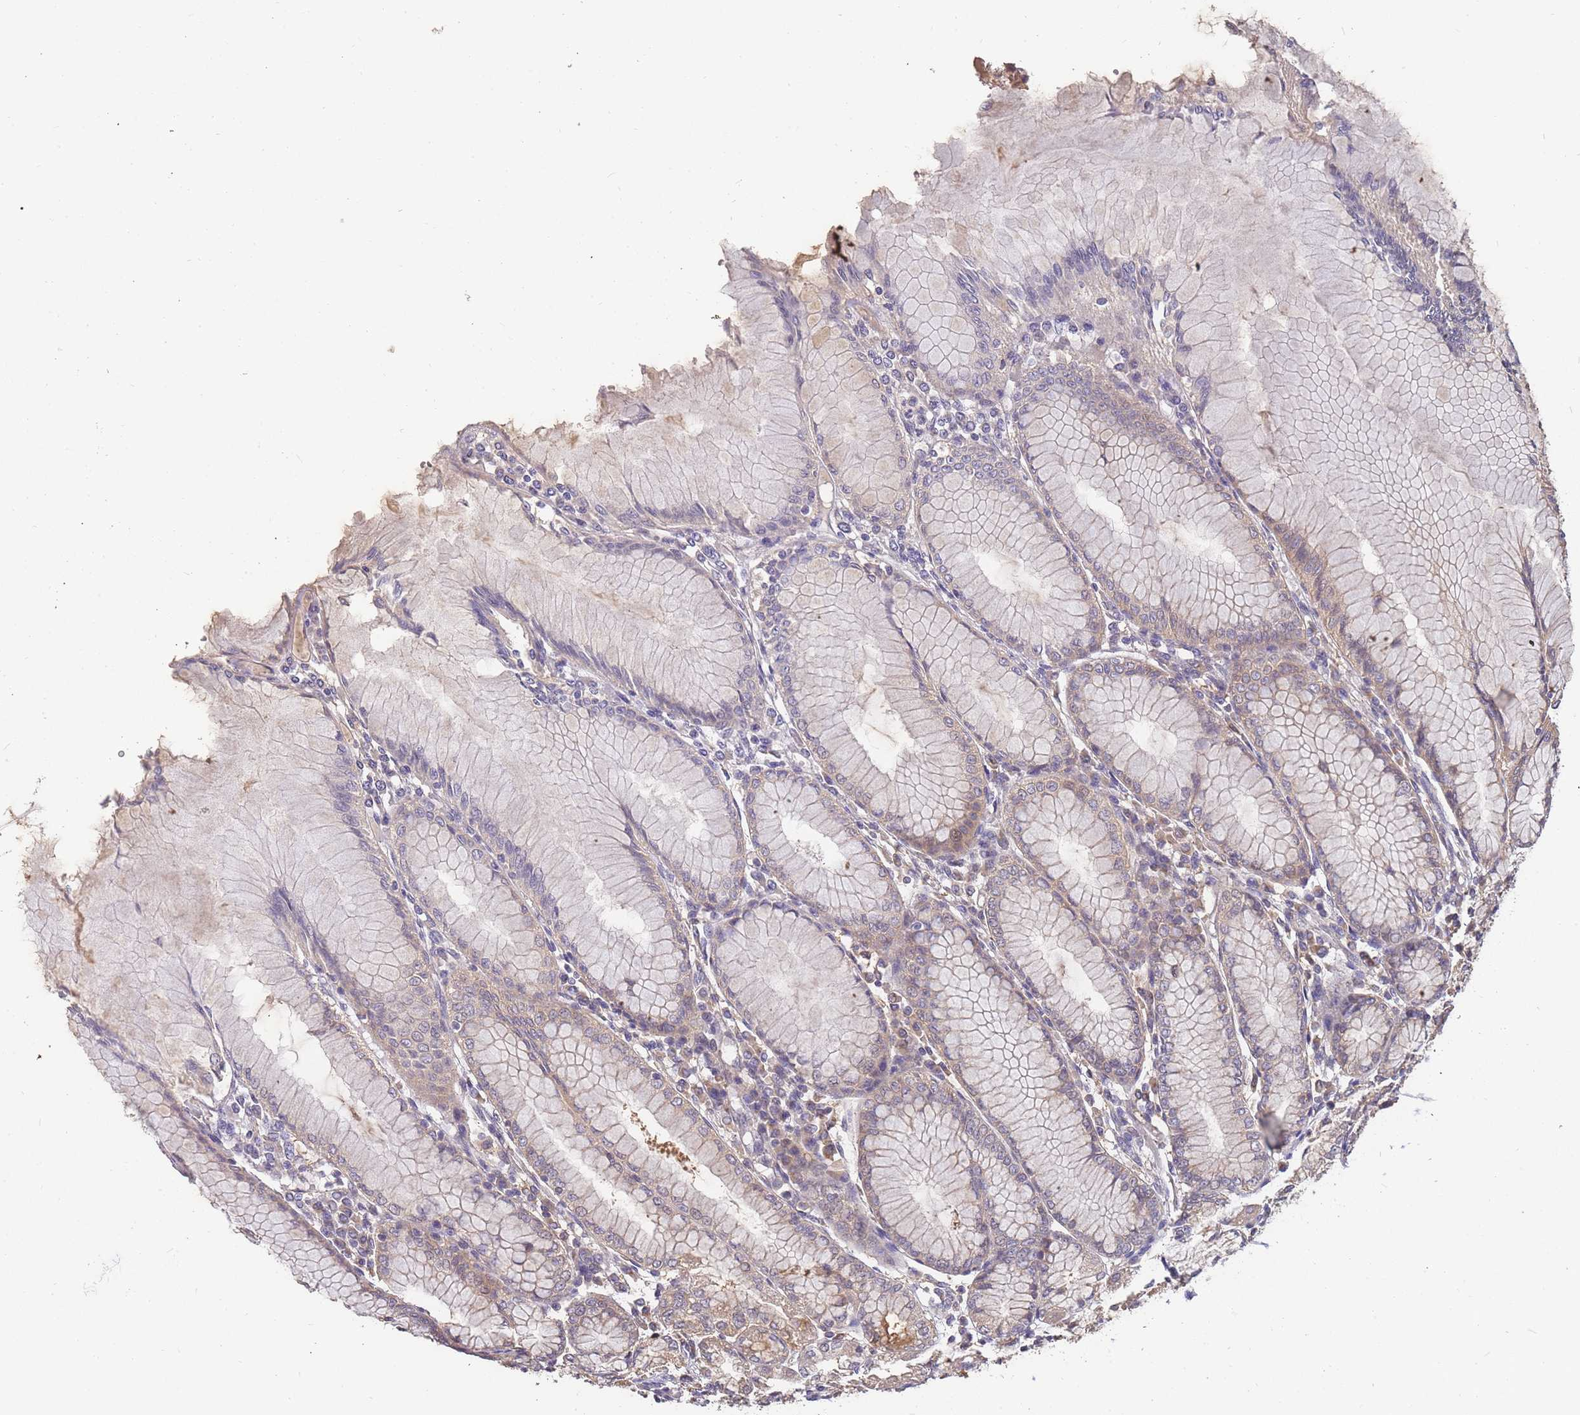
{"staining": {"intensity": "moderate", "quantity": ">75%", "location": "cytoplasmic/membranous,nuclear"}, "tissue": "stomach", "cell_type": "Glandular cells", "image_type": "normal", "snomed": [{"axis": "morphology", "description": "Normal tissue, NOS"}, {"axis": "topography", "description": "Stomach"}], "caption": "Immunohistochemistry of unremarkable human stomach exhibits medium levels of moderate cytoplasmic/membranous,nuclear expression in about >75% of glandular cells.", "gene": "CDKN2AIPNL", "patient": {"sex": "female", "age": 57}}